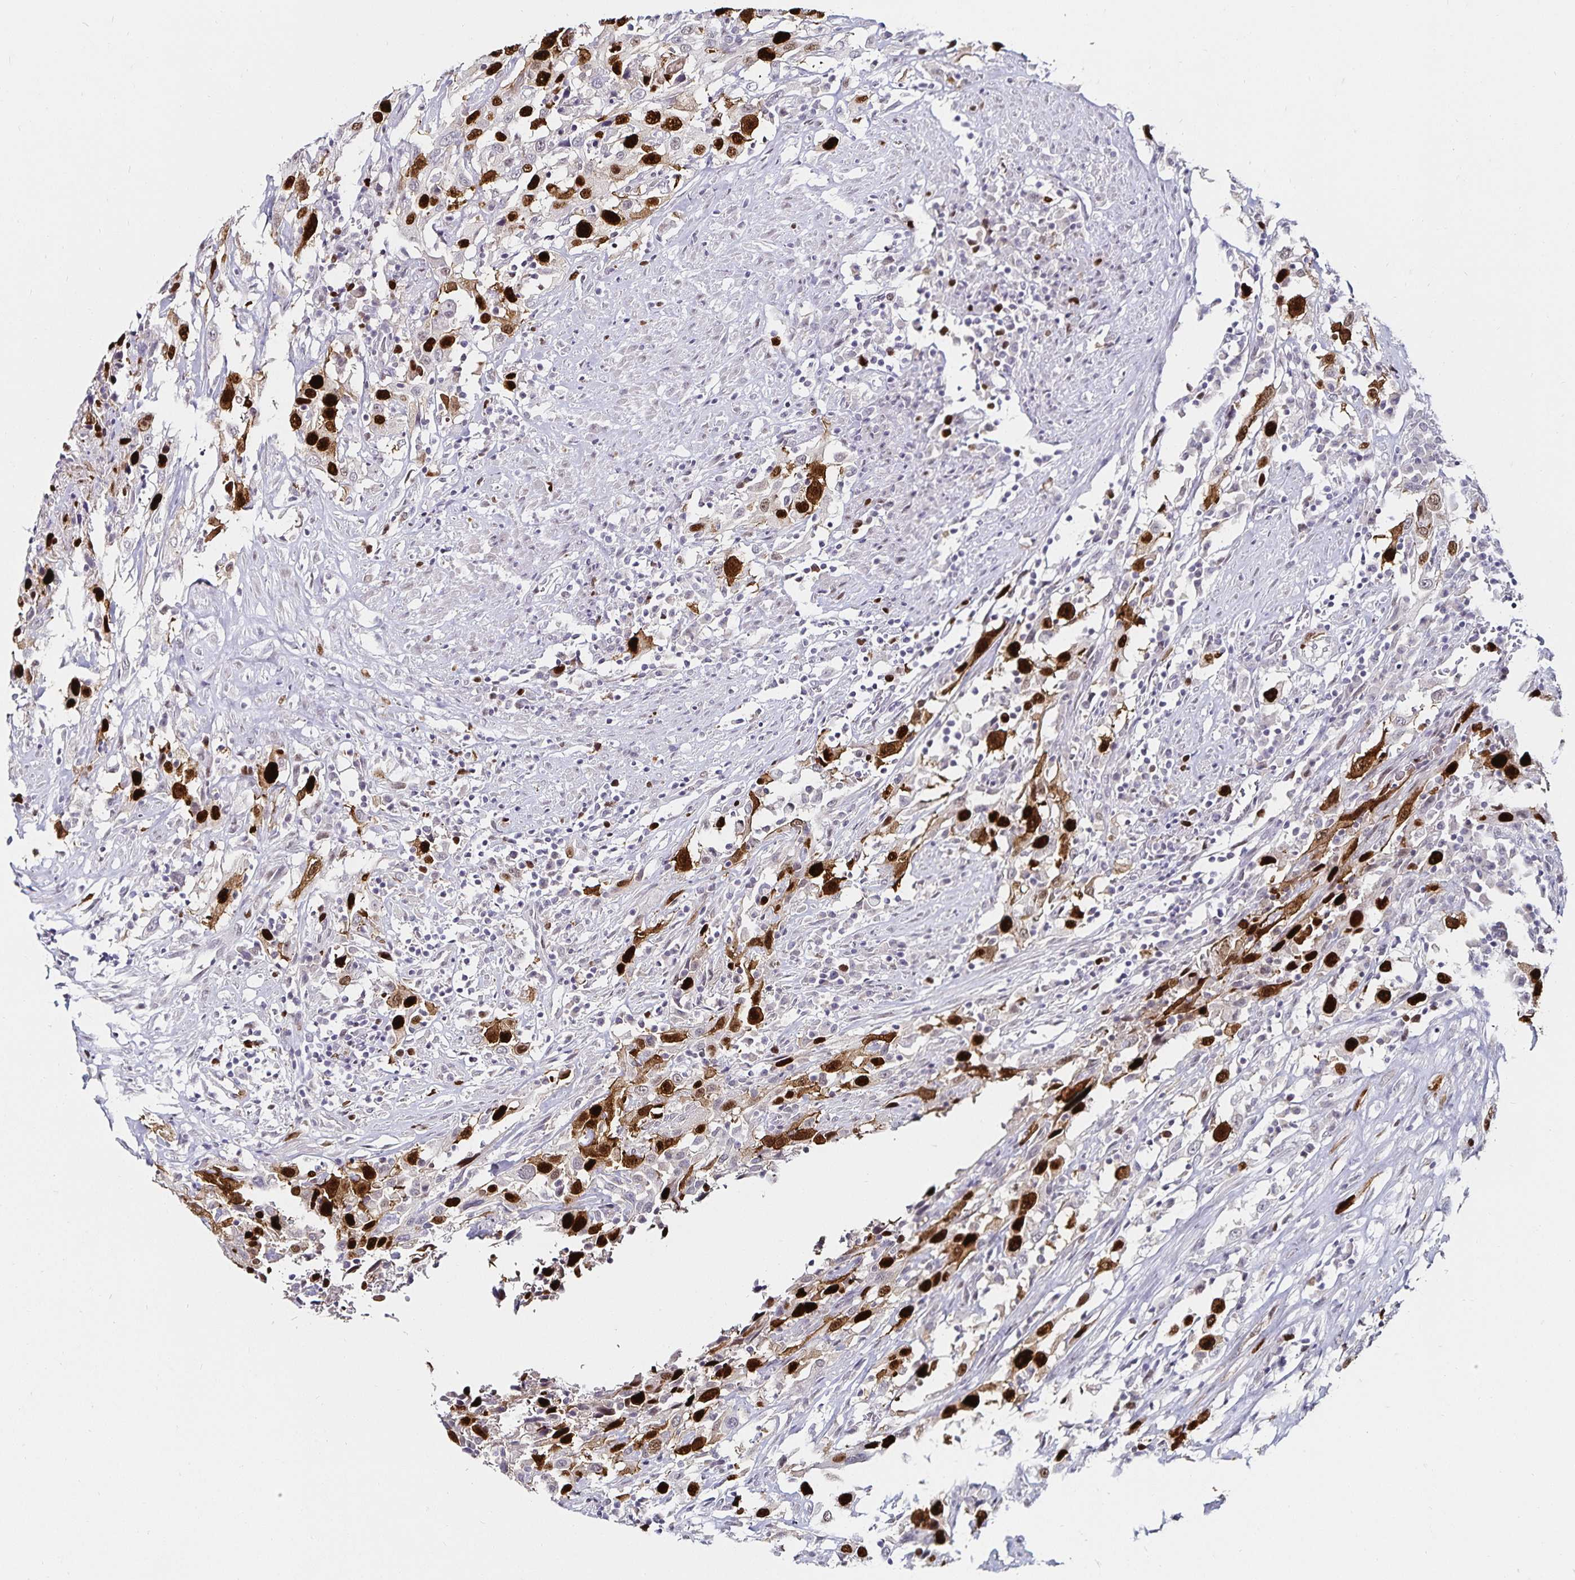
{"staining": {"intensity": "strong", "quantity": "25%-75%", "location": "nuclear"}, "tissue": "urothelial cancer", "cell_type": "Tumor cells", "image_type": "cancer", "snomed": [{"axis": "morphology", "description": "Urothelial carcinoma, High grade"}, {"axis": "topography", "description": "Urinary bladder"}], "caption": "High-power microscopy captured an immunohistochemistry (IHC) histopathology image of high-grade urothelial carcinoma, revealing strong nuclear staining in about 25%-75% of tumor cells. (Stains: DAB (3,3'-diaminobenzidine) in brown, nuclei in blue, Microscopy: brightfield microscopy at high magnification).", "gene": "ANLN", "patient": {"sex": "male", "age": 61}}